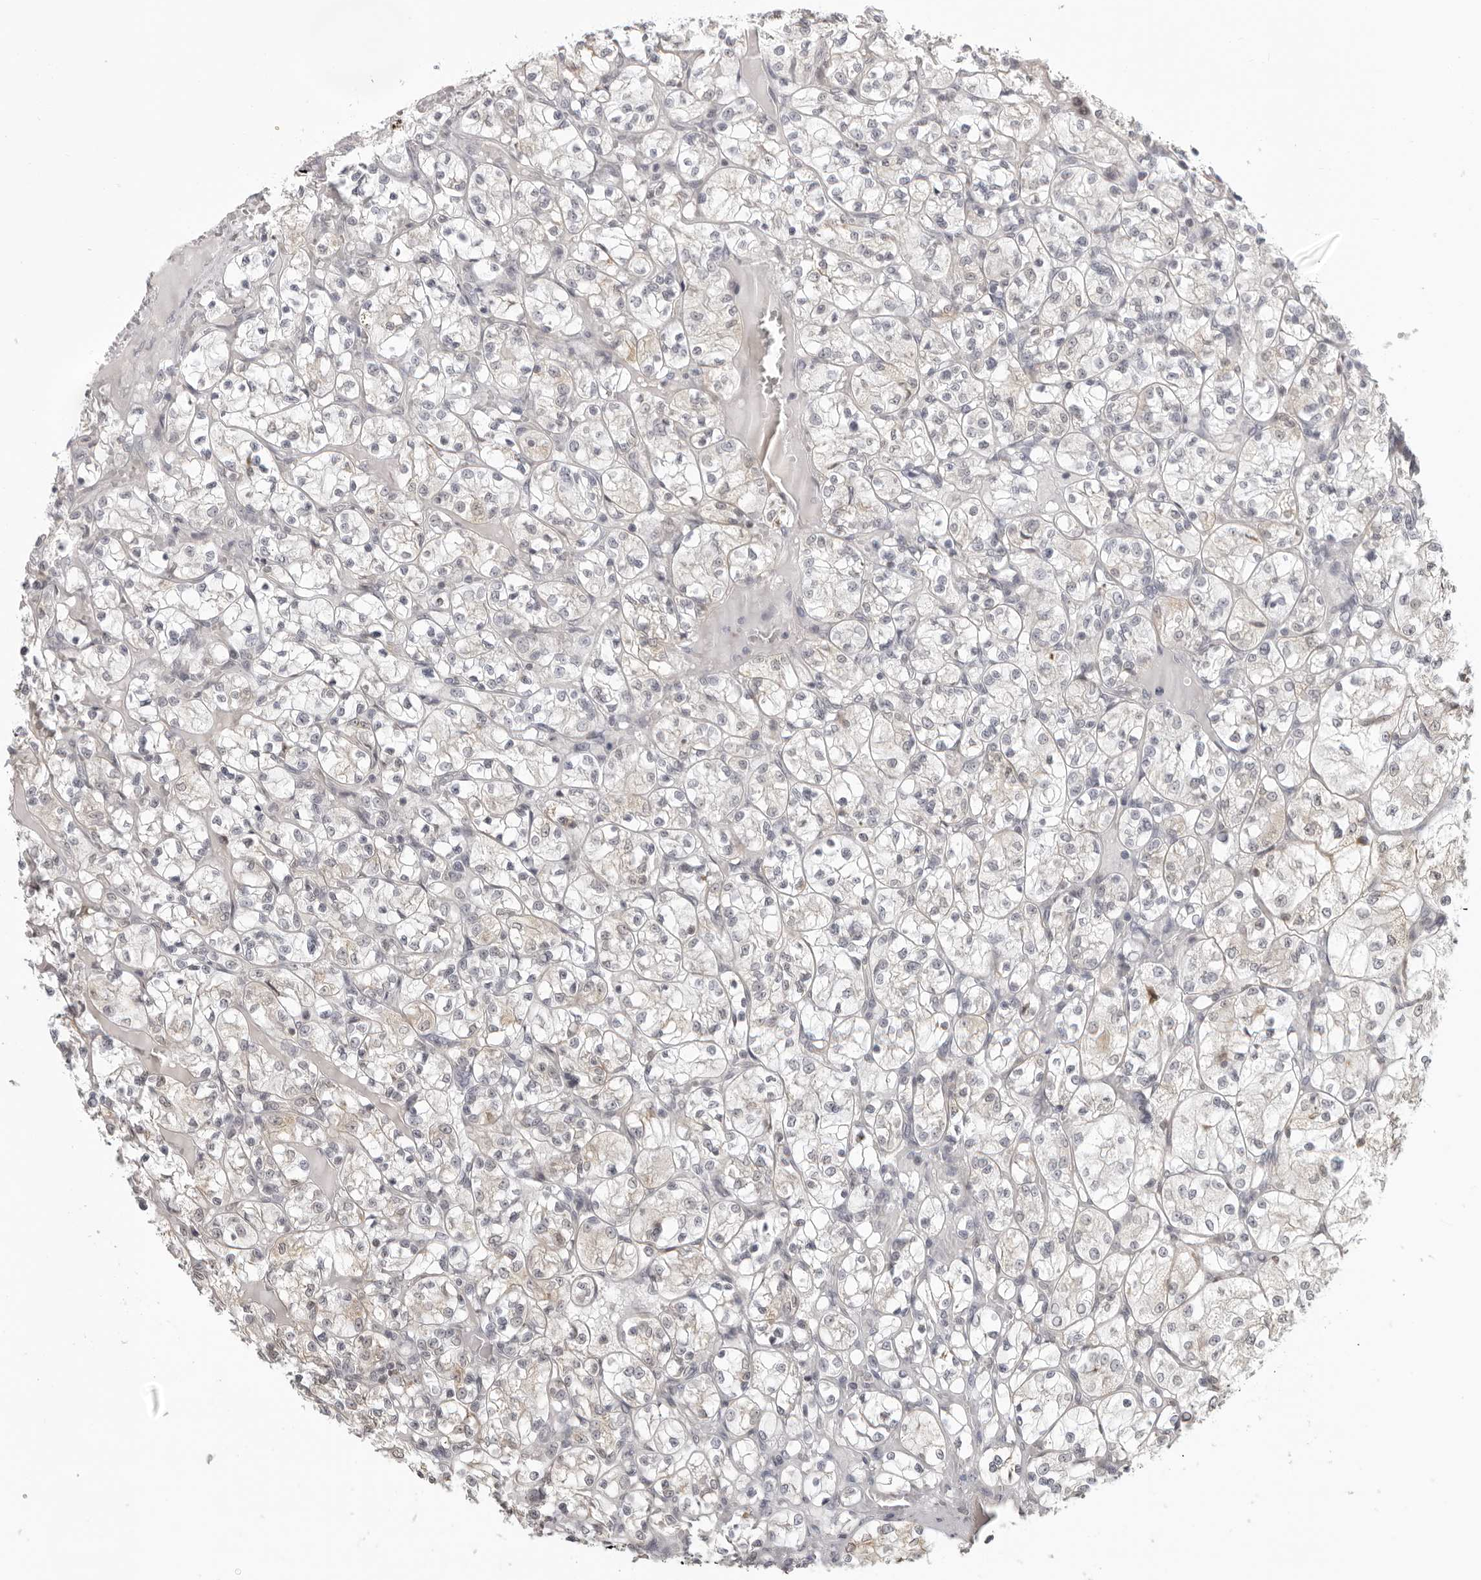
{"staining": {"intensity": "negative", "quantity": "none", "location": "none"}, "tissue": "renal cancer", "cell_type": "Tumor cells", "image_type": "cancer", "snomed": [{"axis": "morphology", "description": "Adenocarcinoma, NOS"}, {"axis": "topography", "description": "Kidney"}], "caption": "A micrograph of human renal cancer (adenocarcinoma) is negative for staining in tumor cells.", "gene": "ACP6", "patient": {"sex": "female", "age": 69}}